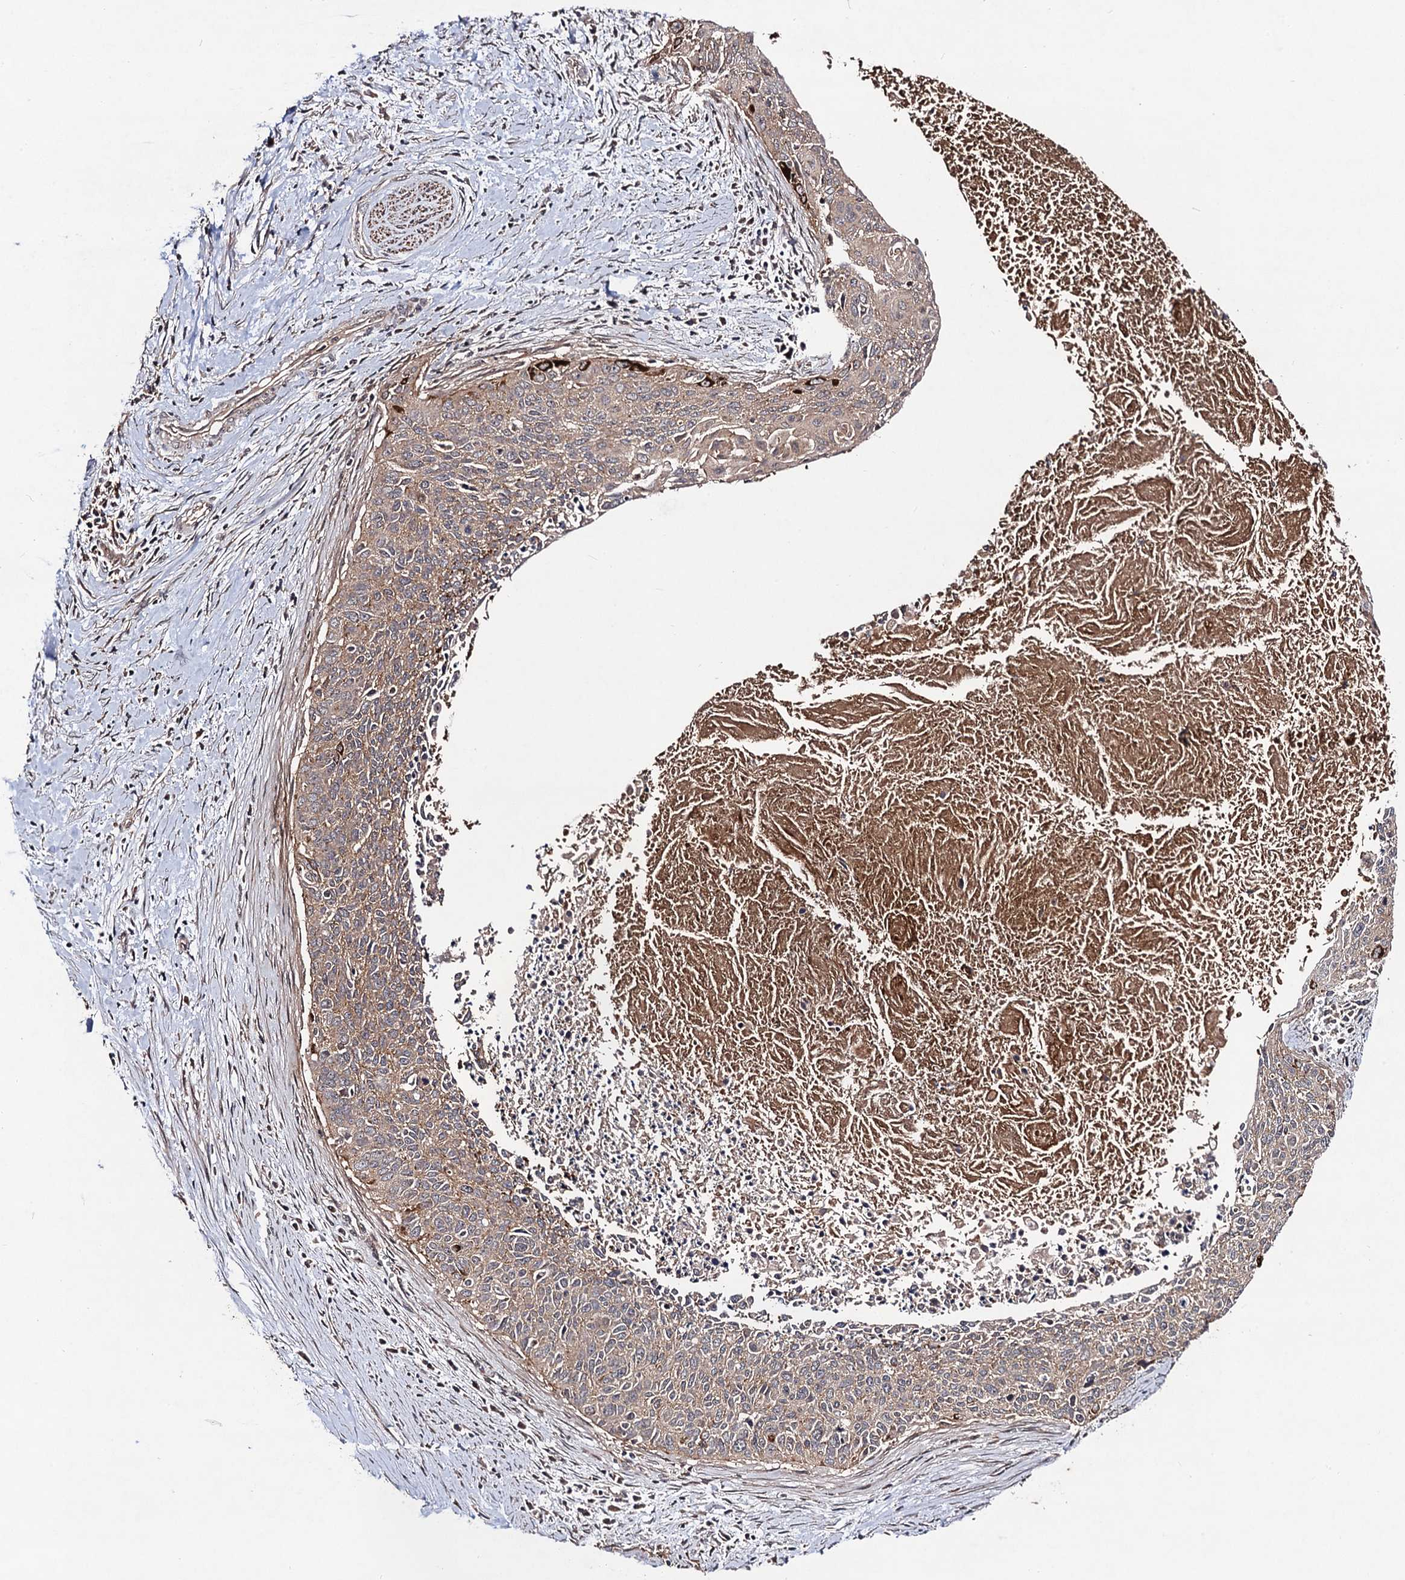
{"staining": {"intensity": "weak", "quantity": ">75%", "location": "cytoplasmic/membranous"}, "tissue": "cervical cancer", "cell_type": "Tumor cells", "image_type": "cancer", "snomed": [{"axis": "morphology", "description": "Squamous cell carcinoma, NOS"}, {"axis": "topography", "description": "Cervix"}], "caption": "The histopathology image exhibits immunohistochemical staining of cervical cancer (squamous cell carcinoma). There is weak cytoplasmic/membranous positivity is appreciated in about >75% of tumor cells.", "gene": "KXD1", "patient": {"sex": "female", "age": 55}}